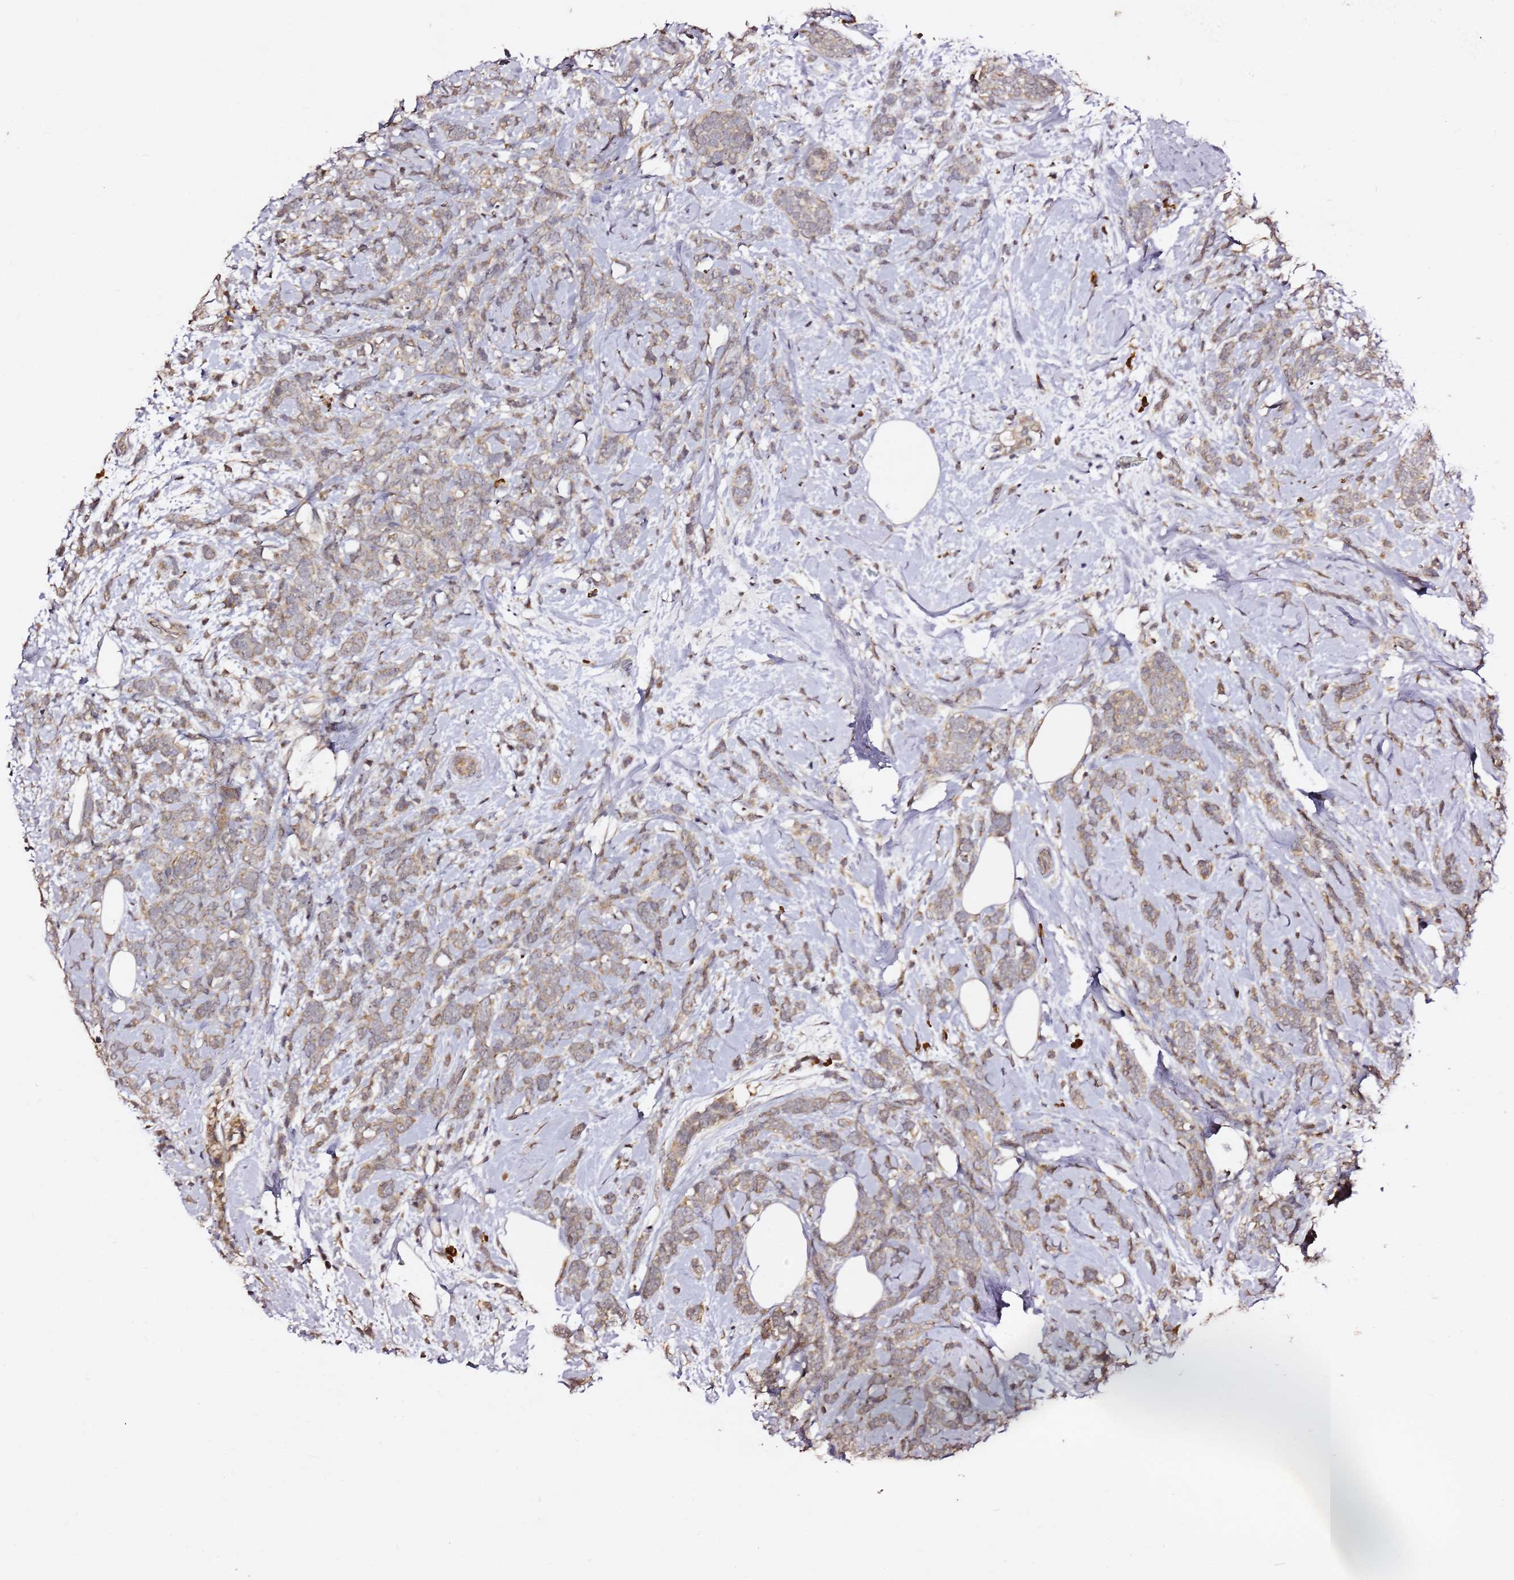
{"staining": {"intensity": "weak", "quantity": "25%-75%", "location": "cytoplasmic/membranous"}, "tissue": "breast cancer", "cell_type": "Tumor cells", "image_type": "cancer", "snomed": [{"axis": "morphology", "description": "Lobular carcinoma"}, {"axis": "topography", "description": "Breast"}], "caption": "A micrograph showing weak cytoplasmic/membranous expression in approximately 25%-75% of tumor cells in breast cancer, as visualized by brown immunohistochemical staining.", "gene": "C6orf136", "patient": {"sex": "female", "age": 58}}